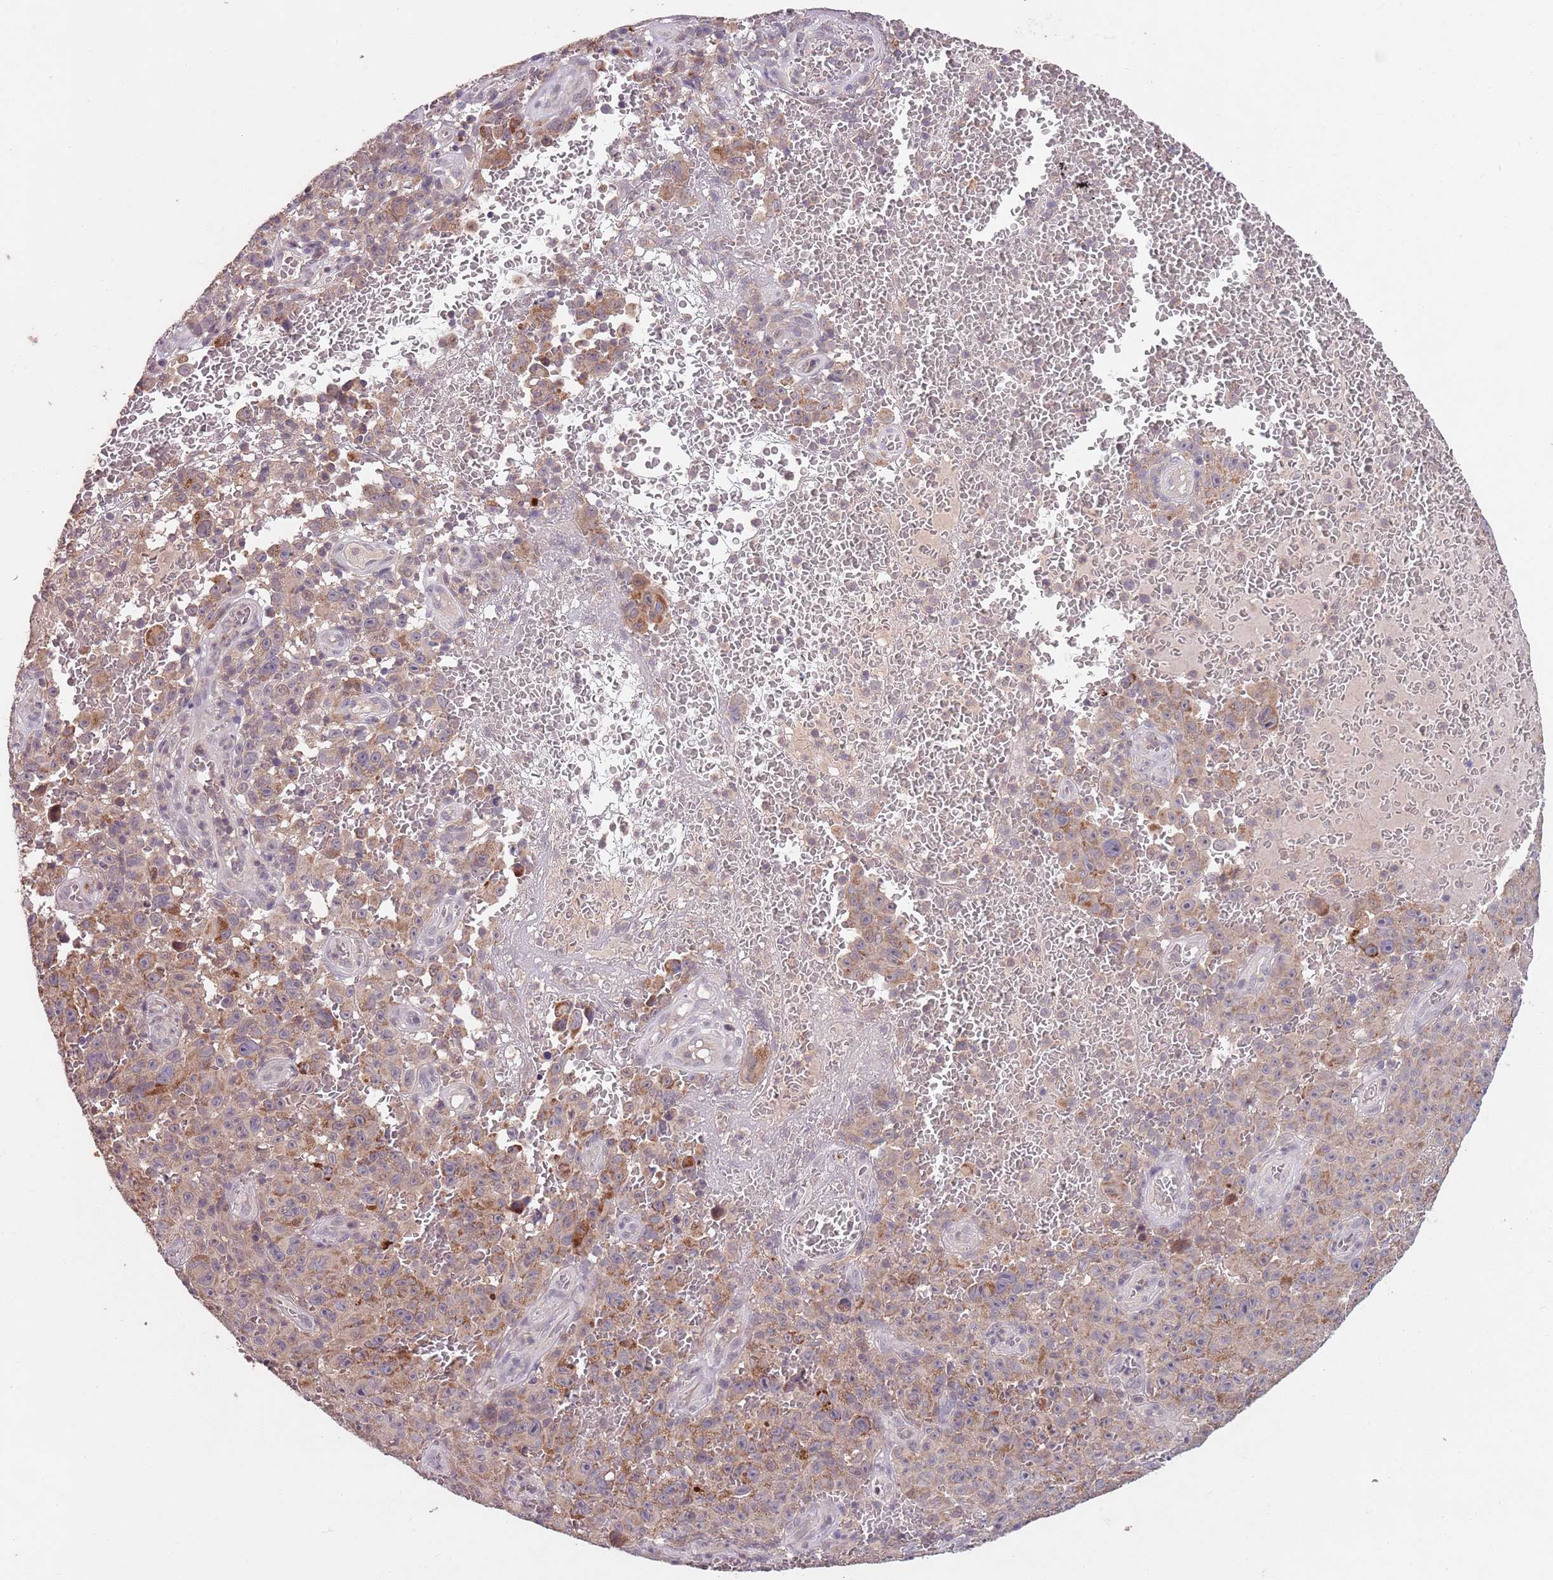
{"staining": {"intensity": "moderate", "quantity": "<25%", "location": "cytoplasmic/membranous"}, "tissue": "melanoma", "cell_type": "Tumor cells", "image_type": "cancer", "snomed": [{"axis": "morphology", "description": "Malignant melanoma, NOS"}, {"axis": "topography", "description": "Skin"}], "caption": "Protein expression analysis of malignant melanoma demonstrates moderate cytoplasmic/membranous positivity in about <25% of tumor cells.", "gene": "NRDE2", "patient": {"sex": "female", "age": 82}}